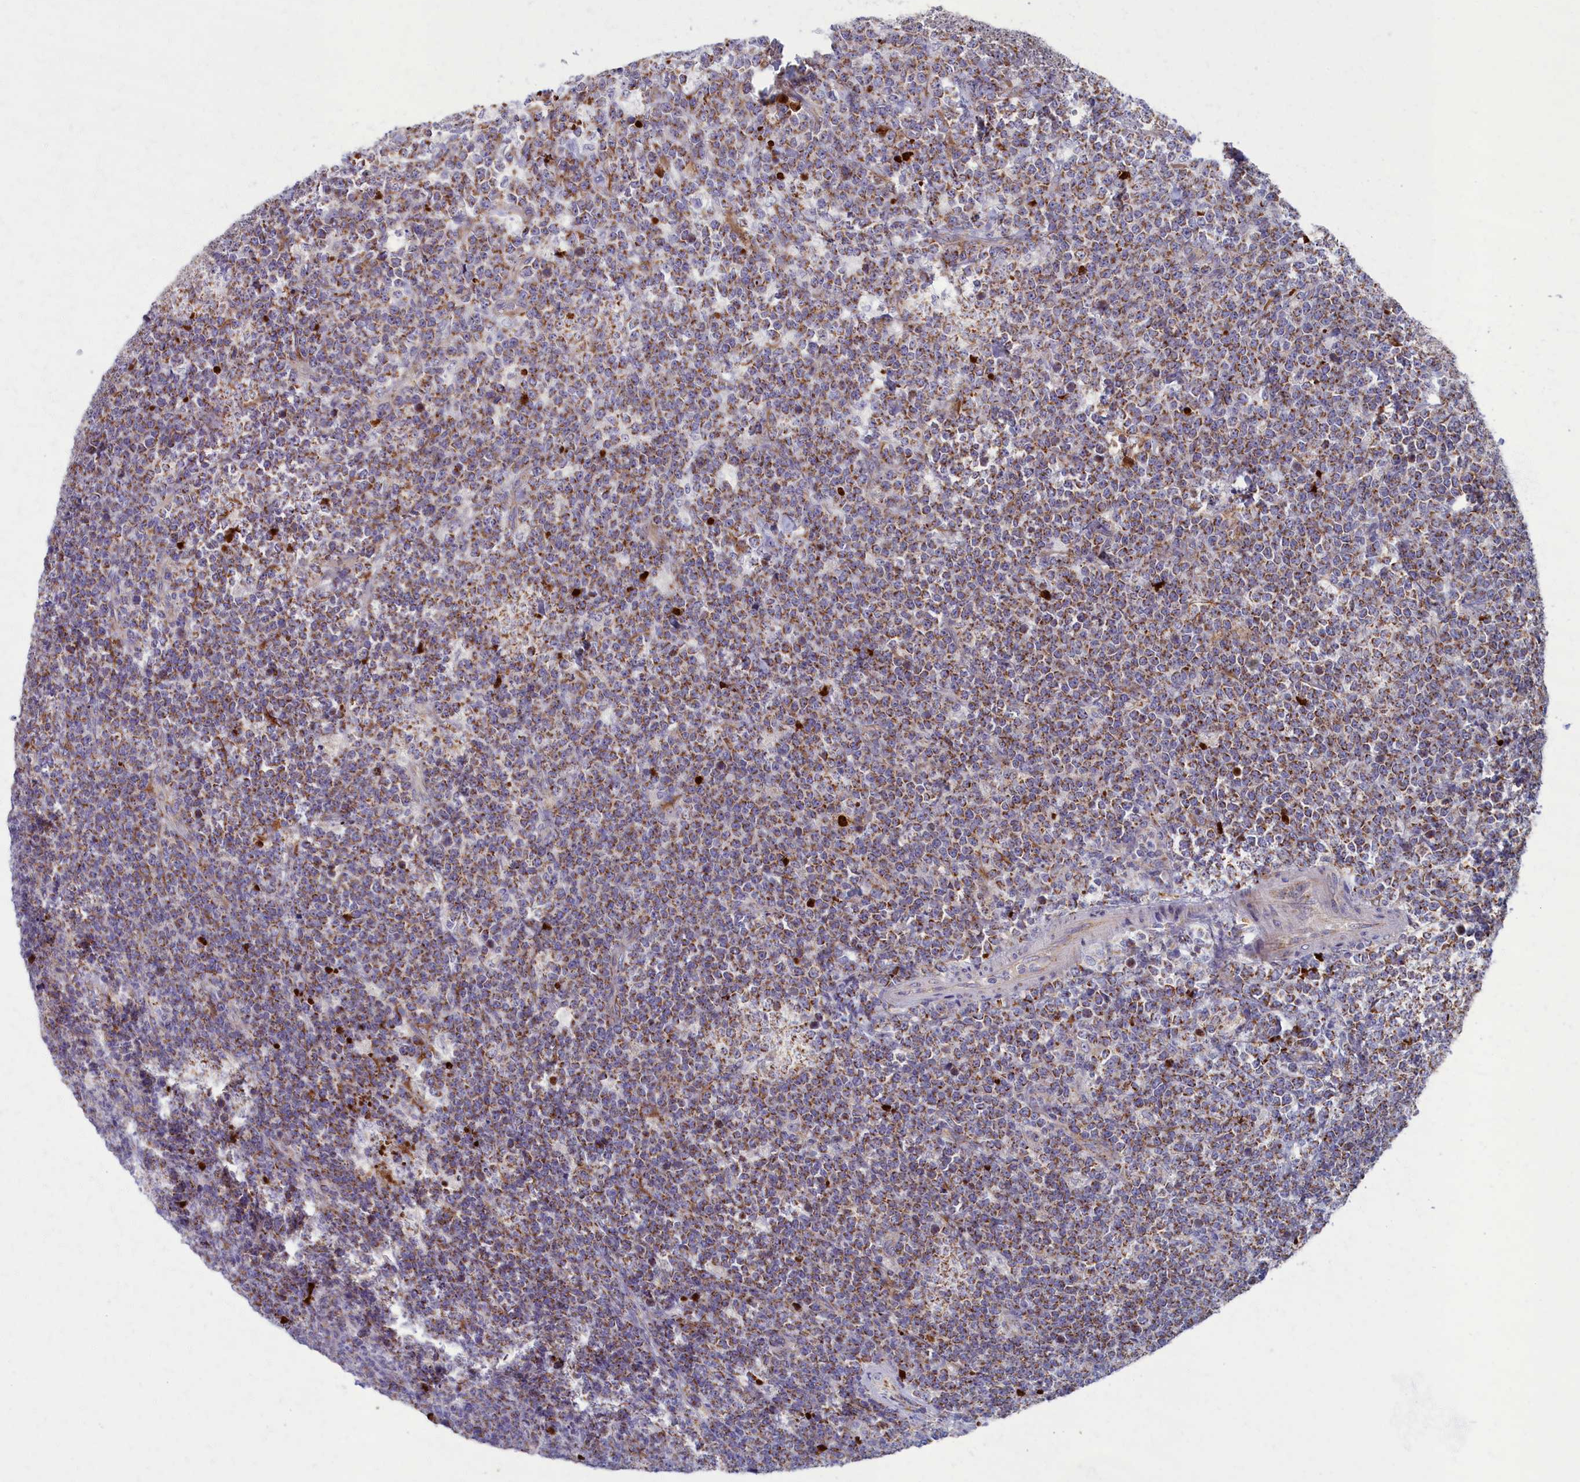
{"staining": {"intensity": "moderate", "quantity": ">75%", "location": "cytoplasmic/membranous"}, "tissue": "lymphoma", "cell_type": "Tumor cells", "image_type": "cancer", "snomed": [{"axis": "morphology", "description": "Malignant lymphoma, non-Hodgkin's type, High grade"}, {"axis": "topography", "description": "Small intestine"}], "caption": "Moderate cytoplasmic/membranous protein staining is identified in approximately >75% of tumor cells in malignant lymphoma, non-Hodgkin's type (high-grade).", "gene": "MRPS25", "patient": {"sex": "male", "age": 8}}